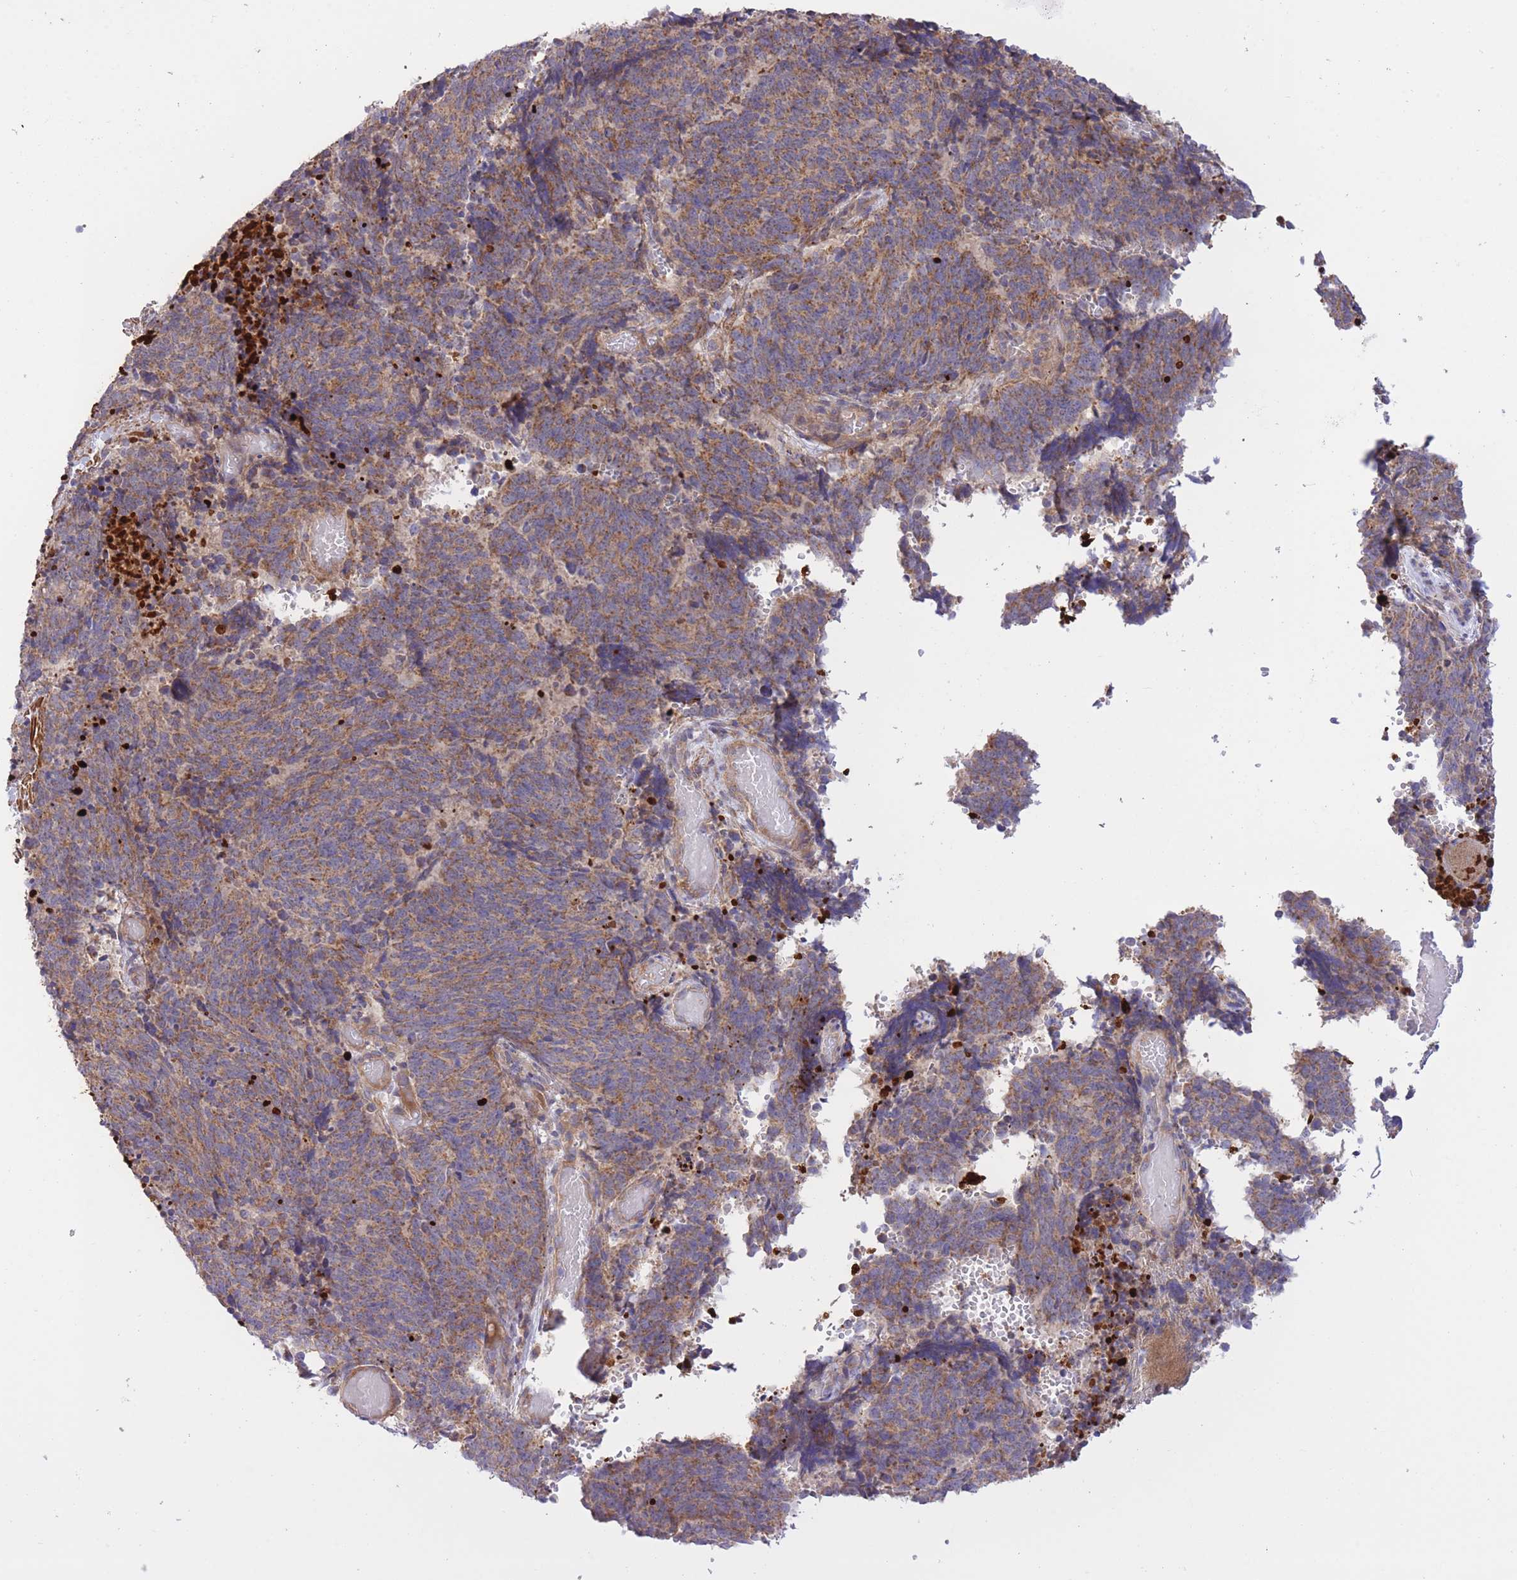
{"staining": {"intensity": "moderate", "quantity": ">75%", "location": "cytoplasmic/membranous"}, "tissue": "cervical cancer", "cell_type": "Tumor cells", "image_type": "cancer", "snomed": [{"axis": "morphology", "description": "Squamous cell carcinoma, NOS"}, {"axis": "topography", "description": "Cervix"}], "caption": "Cervical cancer stained with DAB (3,3'-diaminobenzidine) IHC reveals medium levels of moderate cytoplasmic/membranous expression in approximately >75% of tumor cells.", "gene": "ATP13A2", "patient": {"sex": "female", "age": 29}}